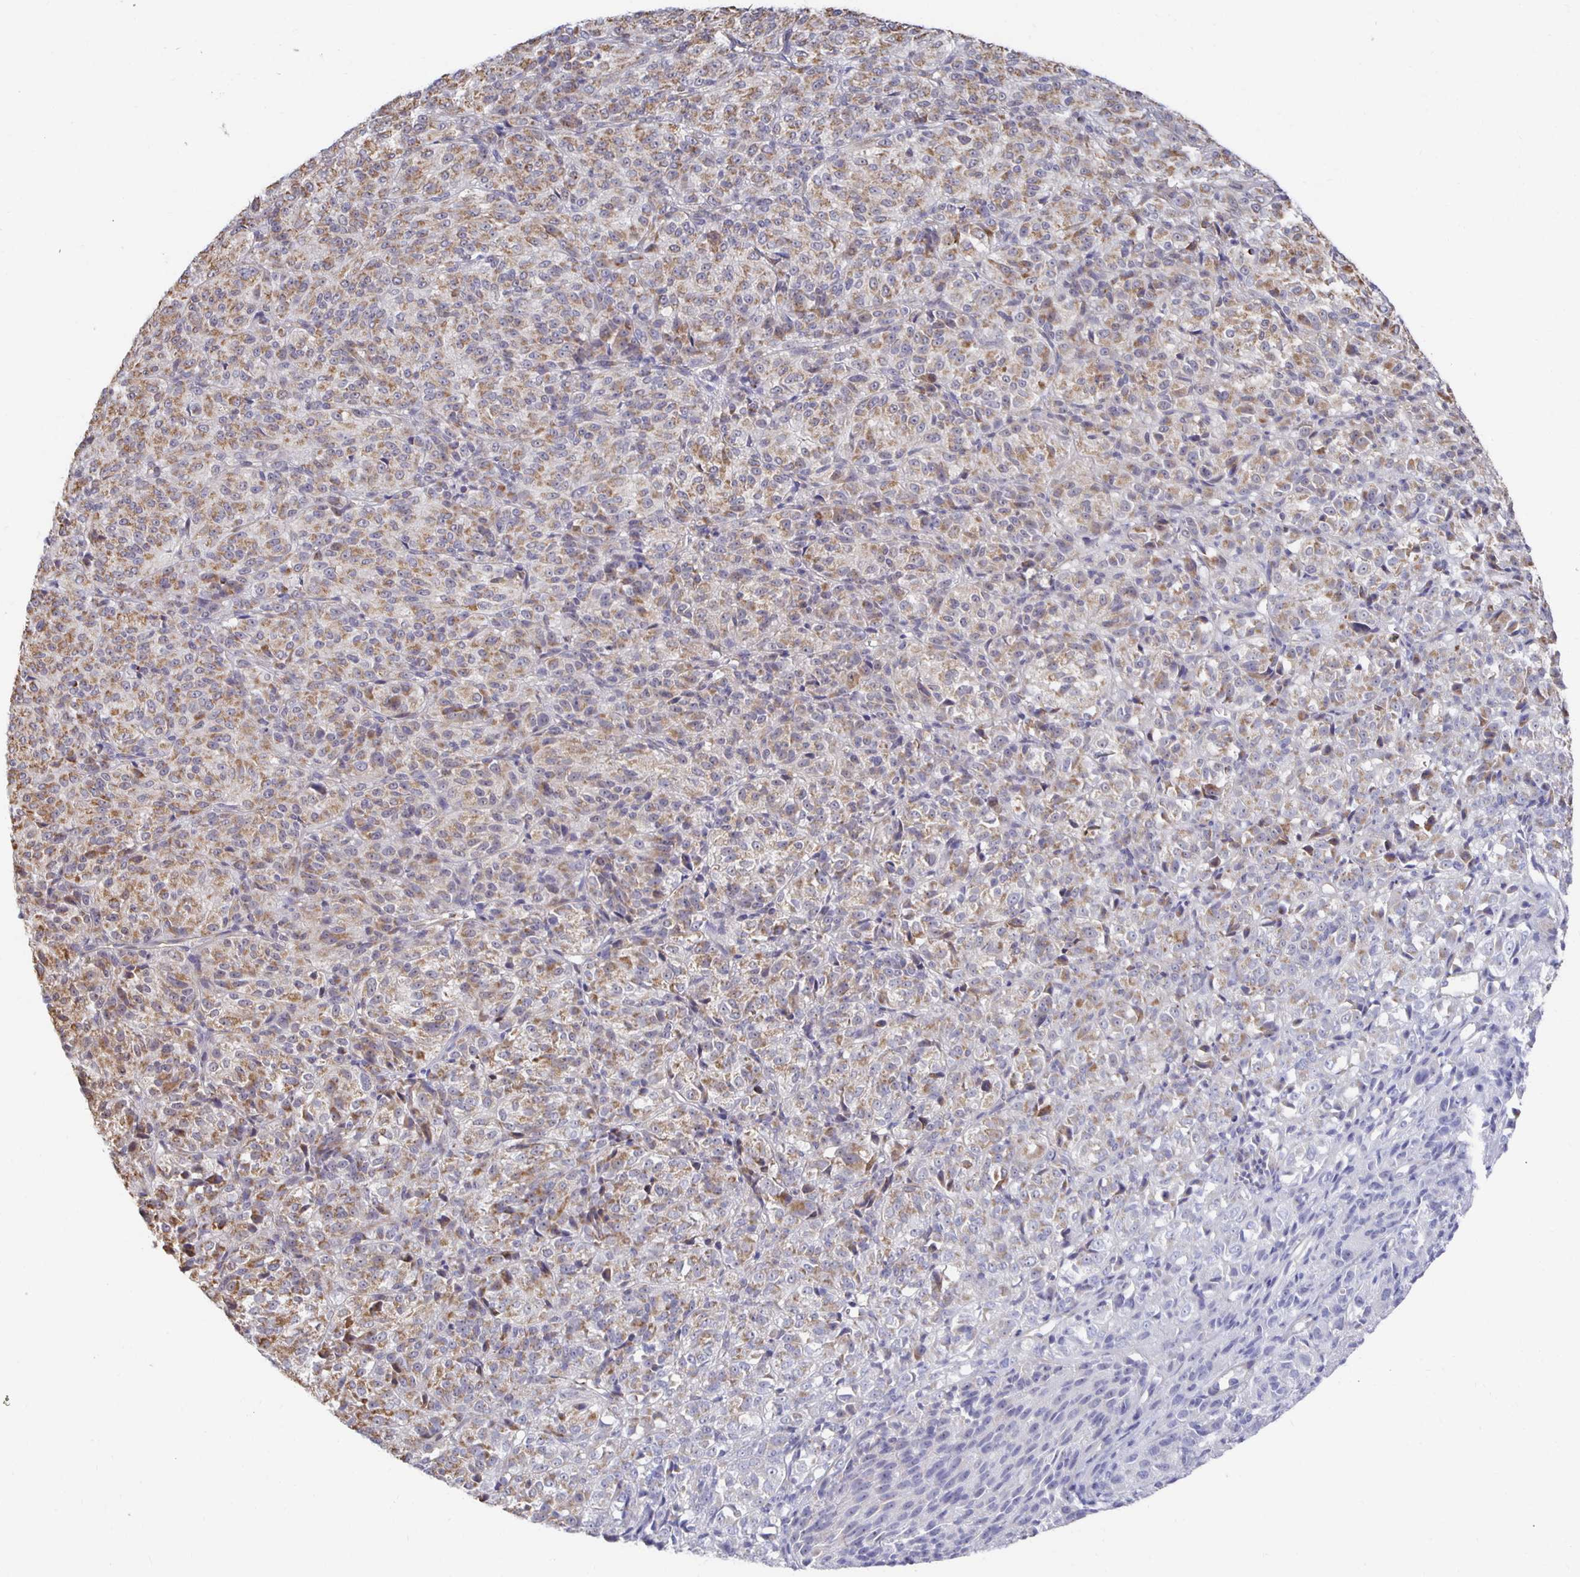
{"staining": {"intensity": "weak", "quantity": "25%-75%", "location": "cytoplasmic/membranous"}, "tissue": "melanoma", "cell_type": "Tumor cells", "image_type": "cancer", "snomed": [{"axis": "morphology", "description": "Malignant melanoma, Metastatic site"}, {"axis": "topography", "description": "Brain"}], "caption": "Tumor cells exhibit low levels of weak cytoplasmic/membranous positivity in about 25%-75% of cells in human malignant melanoma (metastatic site).", "gene": "NKX2-8", "patient": {"sex": "female", "age": 56}}